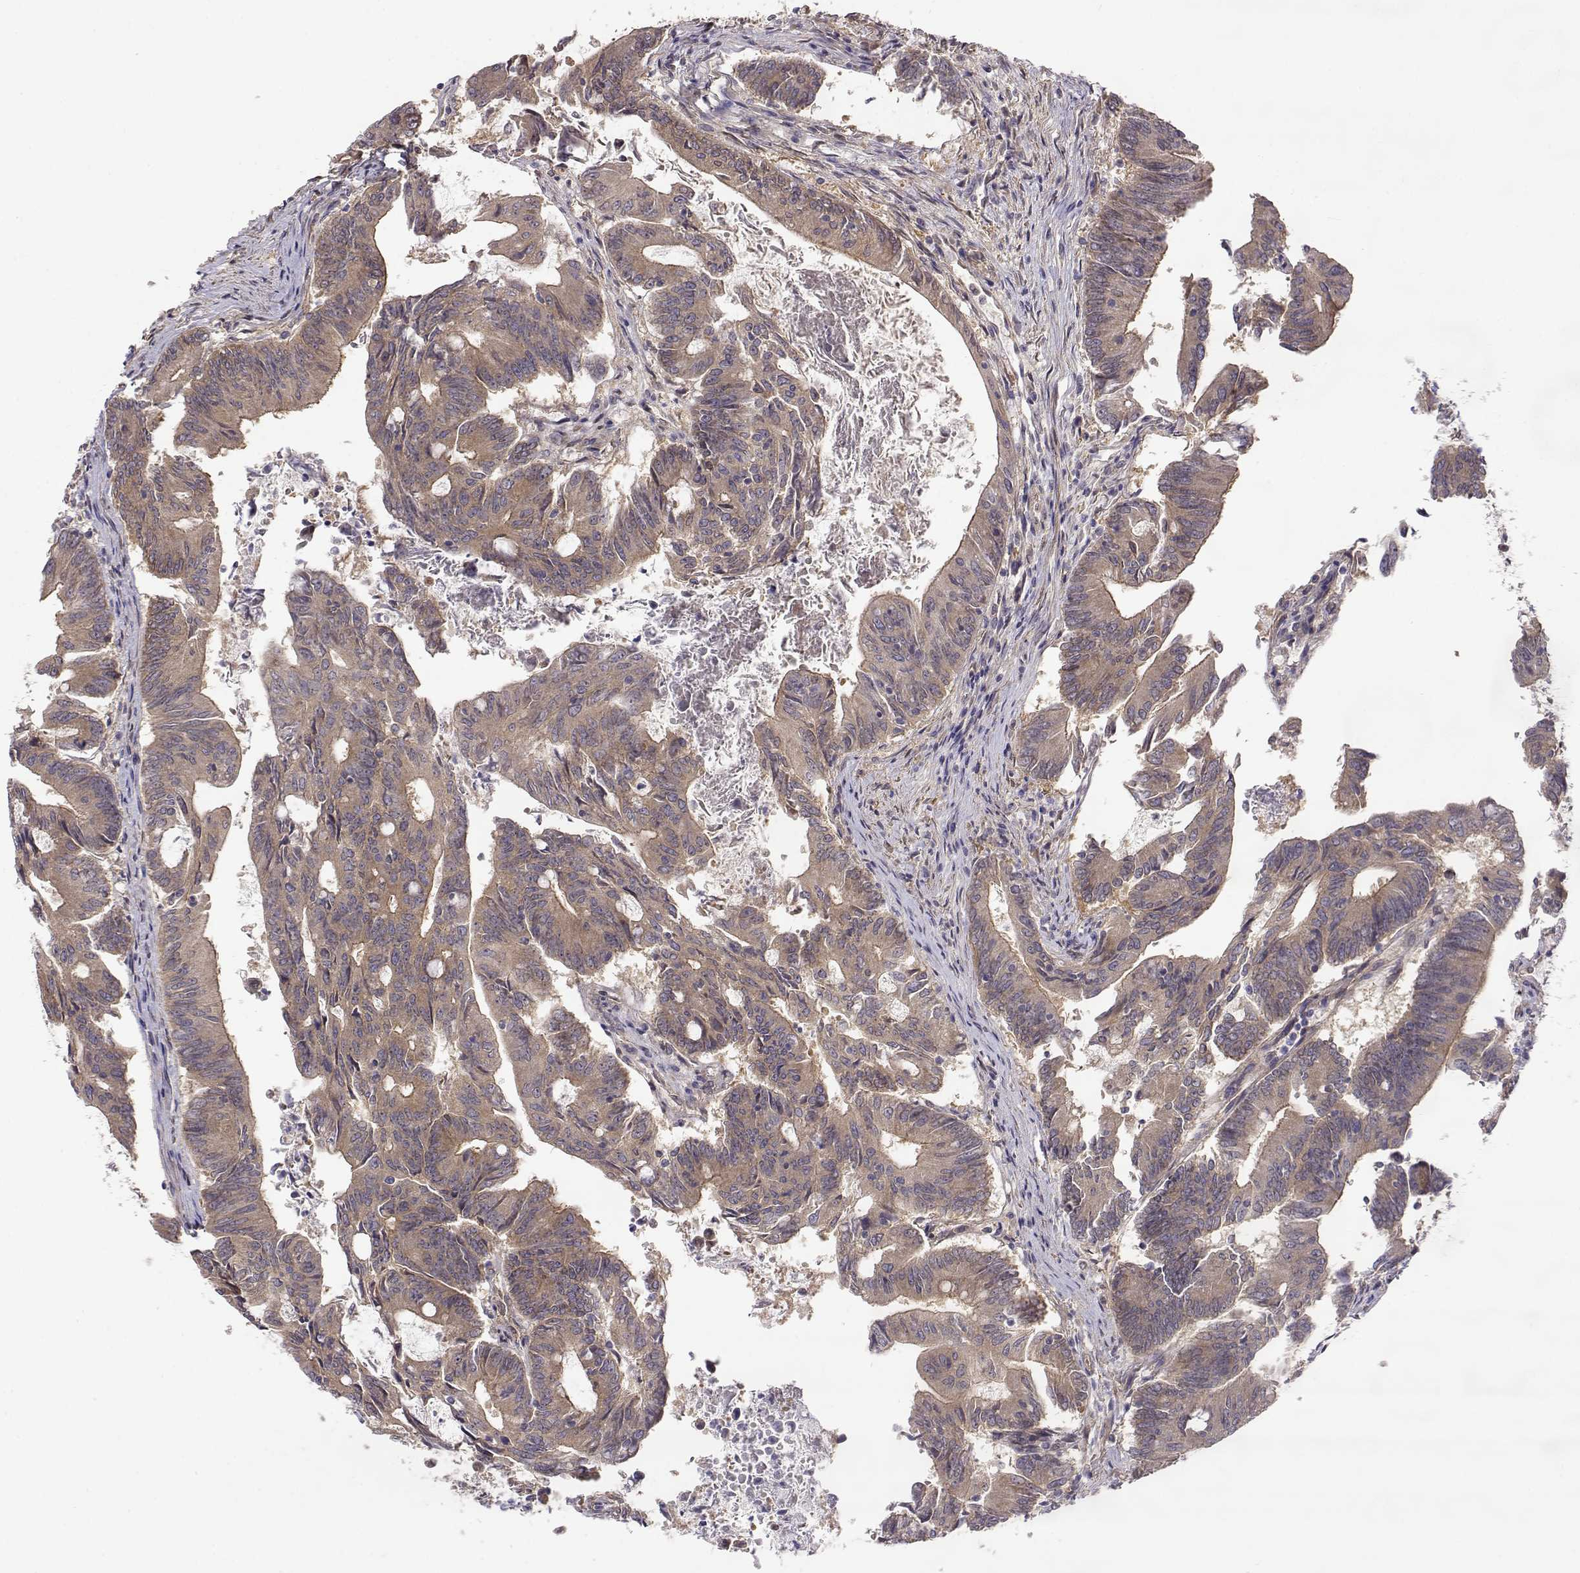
{"staining": {"intensity": "moderate", "quantity": ">75%", "location": "cytoplasmic/membranous"}, "tissue": "colorectal cancer", "cell_type": "Tumor cells", "image_type": "cancer", "snomed": [{"axis": "morphology", "description": "Adenocarcinoma, NOS"}, {"axis": "topography", "description": "Colon"}], "caption": "Immunohistochemical staining of colorectal adenocarcinoma reveals medium levels of moderate cytoplasmic/membranous protein positivity in about >75% of tumor cells. (Brightfield microscopy of DAB IHC at high magnification).", "gene": "PAIP1", "patient": {"sex": "female", "age": 70}}